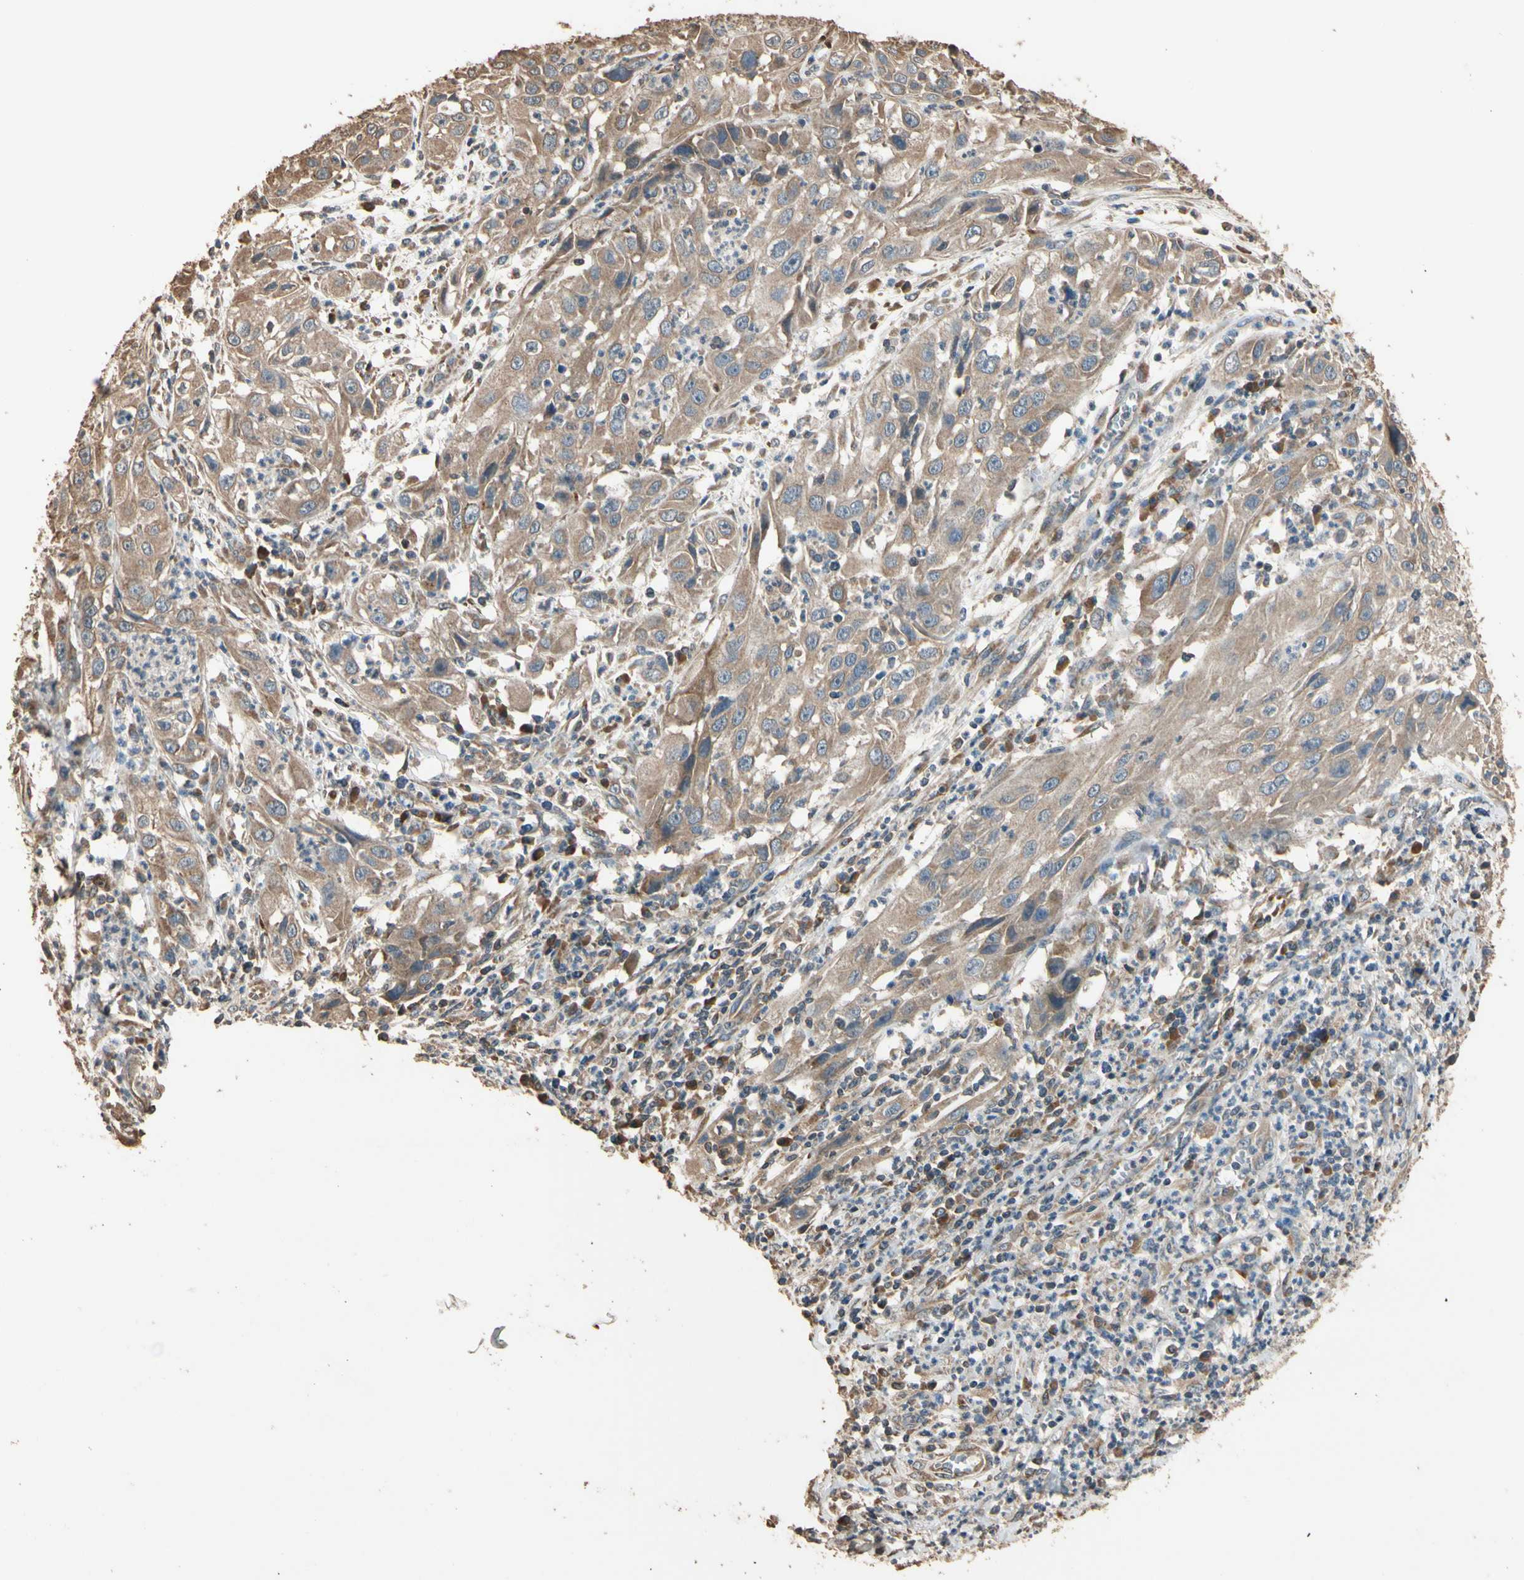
{"staining": {"intensity": "moderate", "quantity": ">75%", "location": "cytoplasmic/membranous"}, "tissue": "cervical cancer", "cell_type": "Tumor cells", "image_type": "cancer", "snomed": [{"axis": "morphology", "description": "Squamous cell carcinoma, NOS"}, {"axis": "topography", "description": "Cervix"}], "caption": "Immunohistochemistry (IHC) (DAB) staining of cervical cancer exhibits moderate cytoplasmic/membranous protein staining in about >75% of tumor cells. The staining is performed using DAB brown chromogen to label protein expression. The nuclei are counter-stained blue using hematoxylin.", "gene": "STX18", "patient": {"sex": "female", "age": 32}}